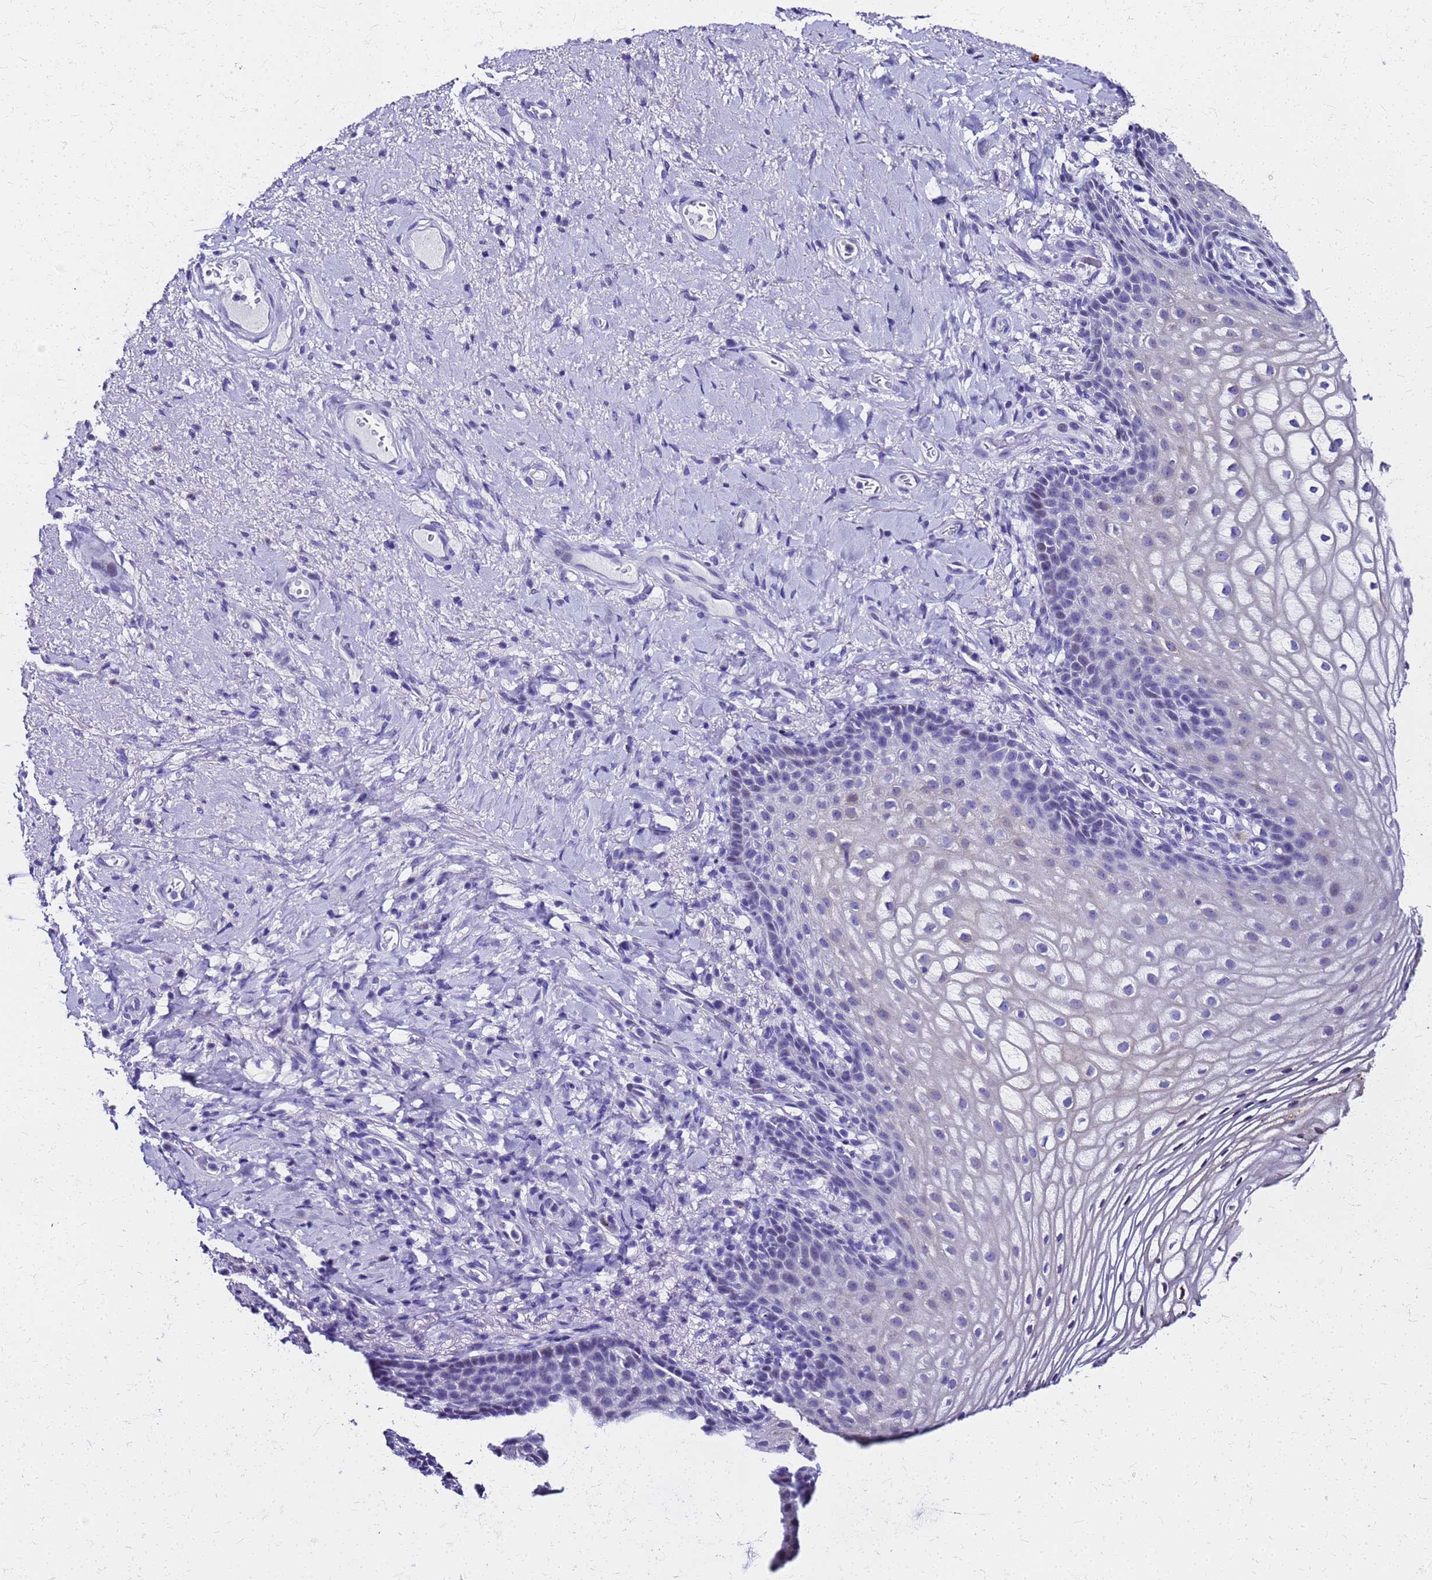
{"staining": {"intensity": "negative", "quantity": "none", "location": "none"}, "tissue": "vagina", "cell_type": "Squamous epithelial cells", "image_type": "normal", "snomed": [{"axis": "morphology", "description": "Normal tissue, NOS"}, {"axis": "topography", "description": "Vagina"}], "caption": "DAB immunohistochemical staining of normal vagina demonstrates no significant staining in squamous epithelial cells.", "gene": "SMIM21", "patient": {"sex": "female", "age": 60}}